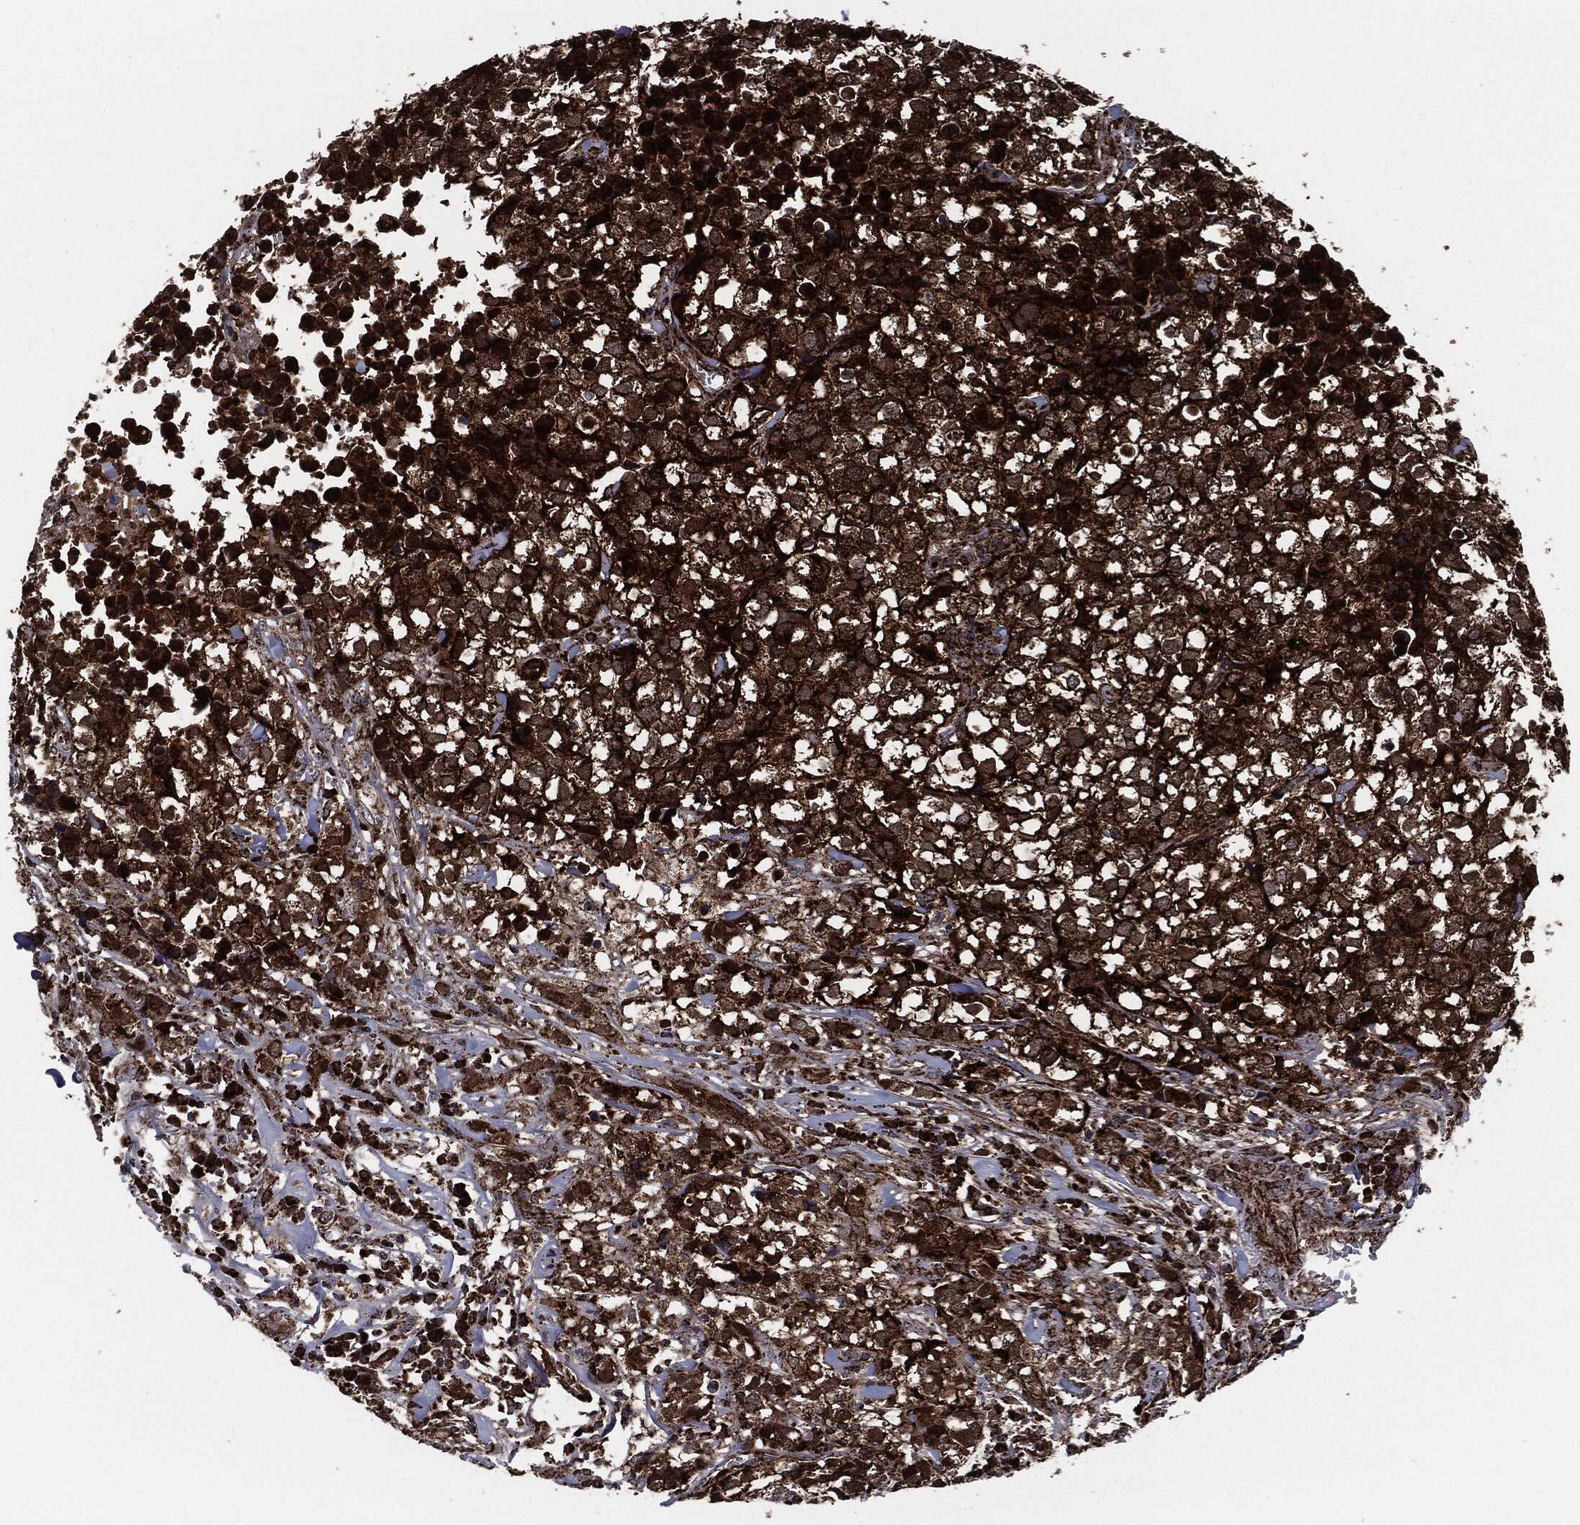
{"staining": {"intensity": "strong", "quantity": ">75%", "location": "cytoplasmic/membranous"}, "tissue": "breast cancer", "cell_type": "Tumor cells", "image_type": "cancer", "snomed": [{"axis": "morphology", "description": "Duct carcinoma"}, {"axis": "topography", "description": "Breast"}], "caption": "Brown immunohistochemical staining in breast cancer (intraductal carcinoma) shows strong cytoplasmic/membranous staining in about >75% of tumor cells. The staining was performed using DAB (3,3'-diaminobenzidine) to visualize the protein expression in brown, while the nuclei were stained in blue with hematoxylin (Magnification: 20x).", "gene": "FH", "patient": {"sex": "female", "age": 30}}